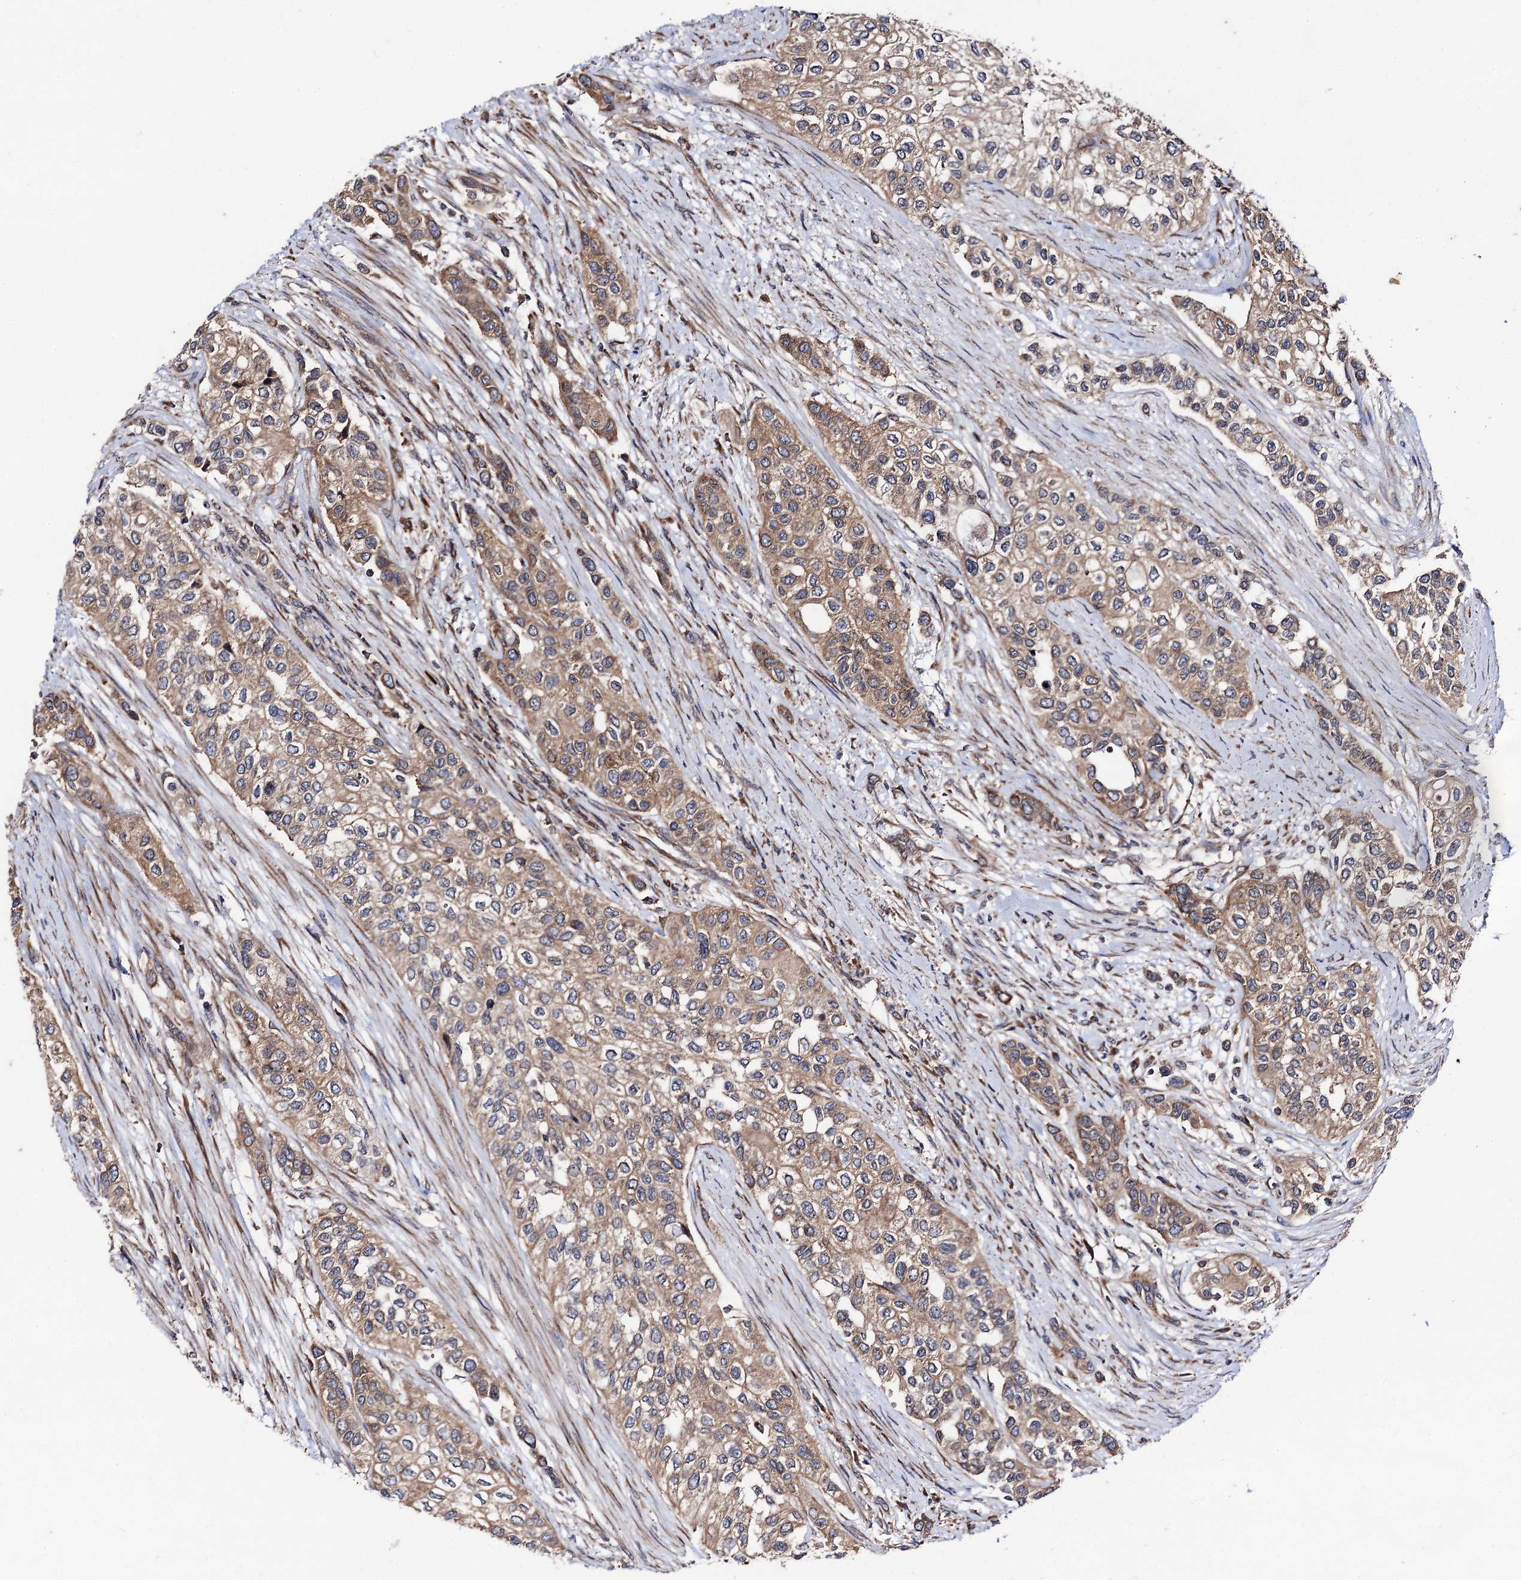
{"staining": {"intensity": "moderate", "quantity": ">75%", "location": "cytoplasmic/membranous"}, "tissue": "urothelial cancer", "cell_type": "Tumor cells", "image_type": "cancer", "snomed": [{"axis": "morphology", "description": "Normal tissue, NOS"}, {"axis": "morphology", "description": "Urothelial carcinoma, High grade"}, {"axis": "topography", "description": "Vascular tissue"}, {"axis": "topography", "description": "Urinary bladder"}], "caption": "Protein staining demonstrates moderate cytoplasmic/membranous positivity in about >75% of tumor cells in urothelial carcinoma (high-grade).", "gene": "DYDC1", "patient": {"sex": "female", "age": 56}}